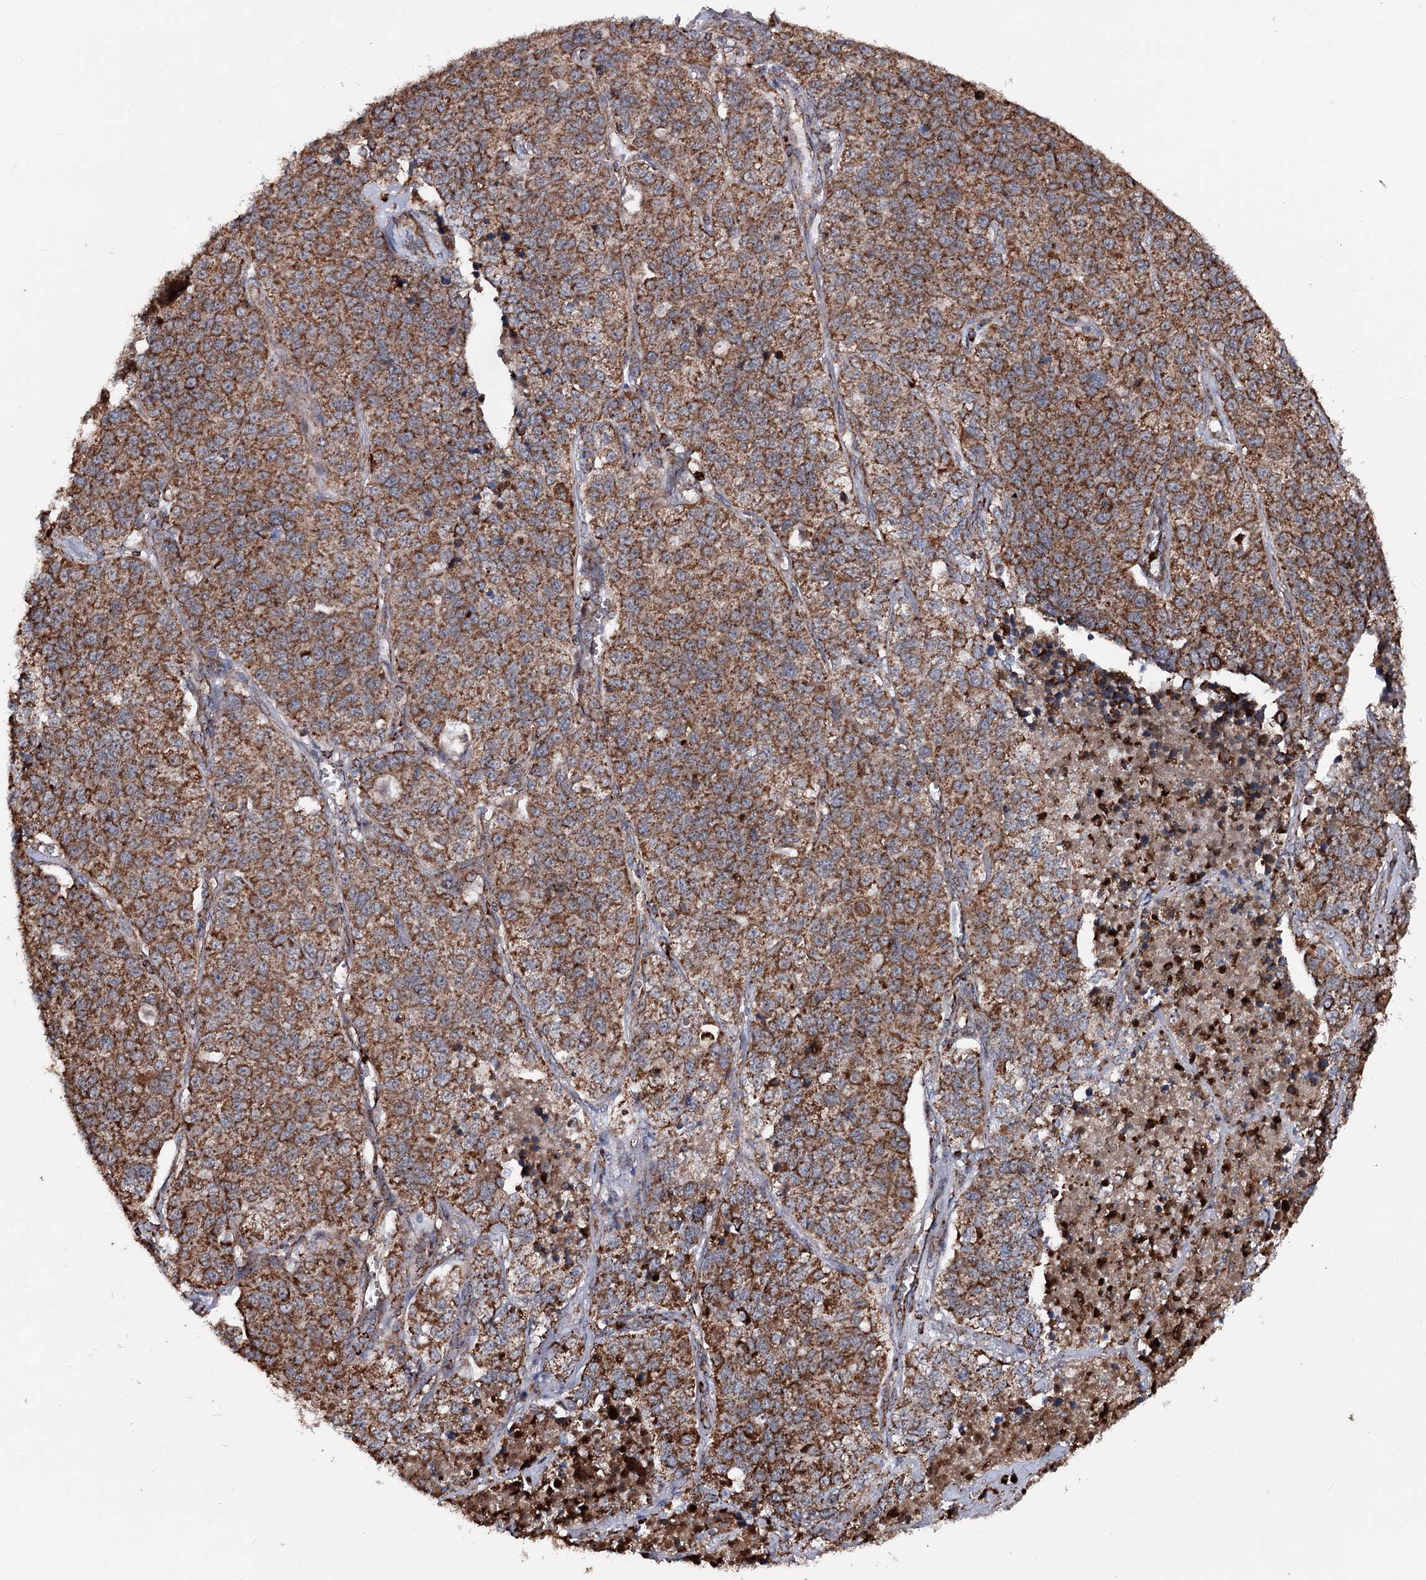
{"staining": {"intensity": "strong", "quantity": ">75%", "location": "cytoplasmic/membranous"}, "tissue": "lung cancer", "cell_type": "Tumor cells", "image_type": "cancer", "snomed": [{"axis": "morphology", "description": "Adenocarcinoma, NOS"}, {"axis": "topography", "description": "Lung"}], "caption": "A high-resolution image shows IHC staining of lung cancer (adenocarcinoma), which reveals strong cytoplasmic/membranous expression in about >75% of tumor cells.", "gene": "FGFR1OP2", "patient": {"sex": "male", "age": 49}}